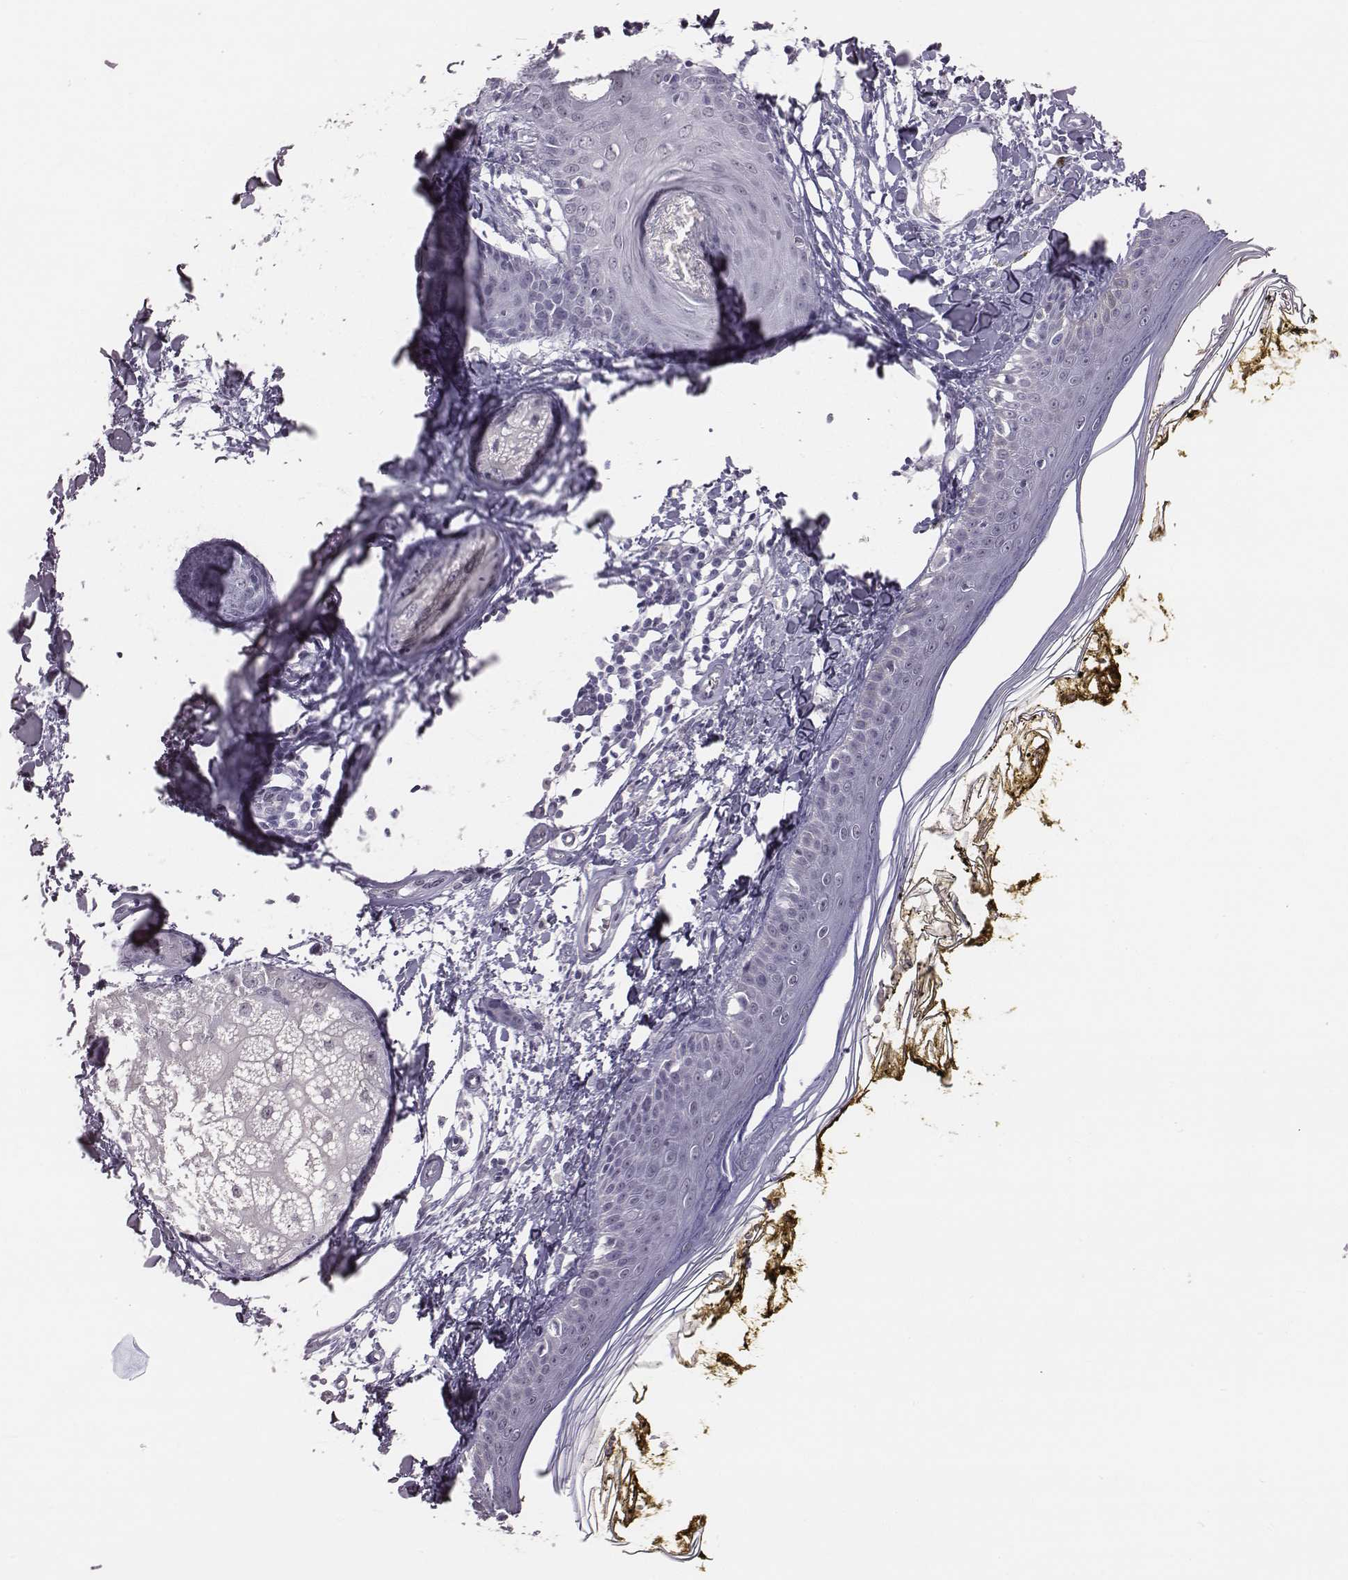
{"staining": {"intensity": "negative", "quantity": "none", "location": "none"}, "tissue": "skin", "cell_type": "Fibroblasts", "image_type": "normal", "snomed": [{"axis": "morphology", "description": "Normal tissue, NOS"}, {"axis": "topography", "description": "Skin"}], "caption": "Fibroblasts show no significant positivity in normal skin. (Brightfield microscopy of DAB (3,3'-diaminobenzidine) immunohistochemistry at high magnification).", "gene": "ACOD1", "patient": {"sex": "male", "age": 76}}